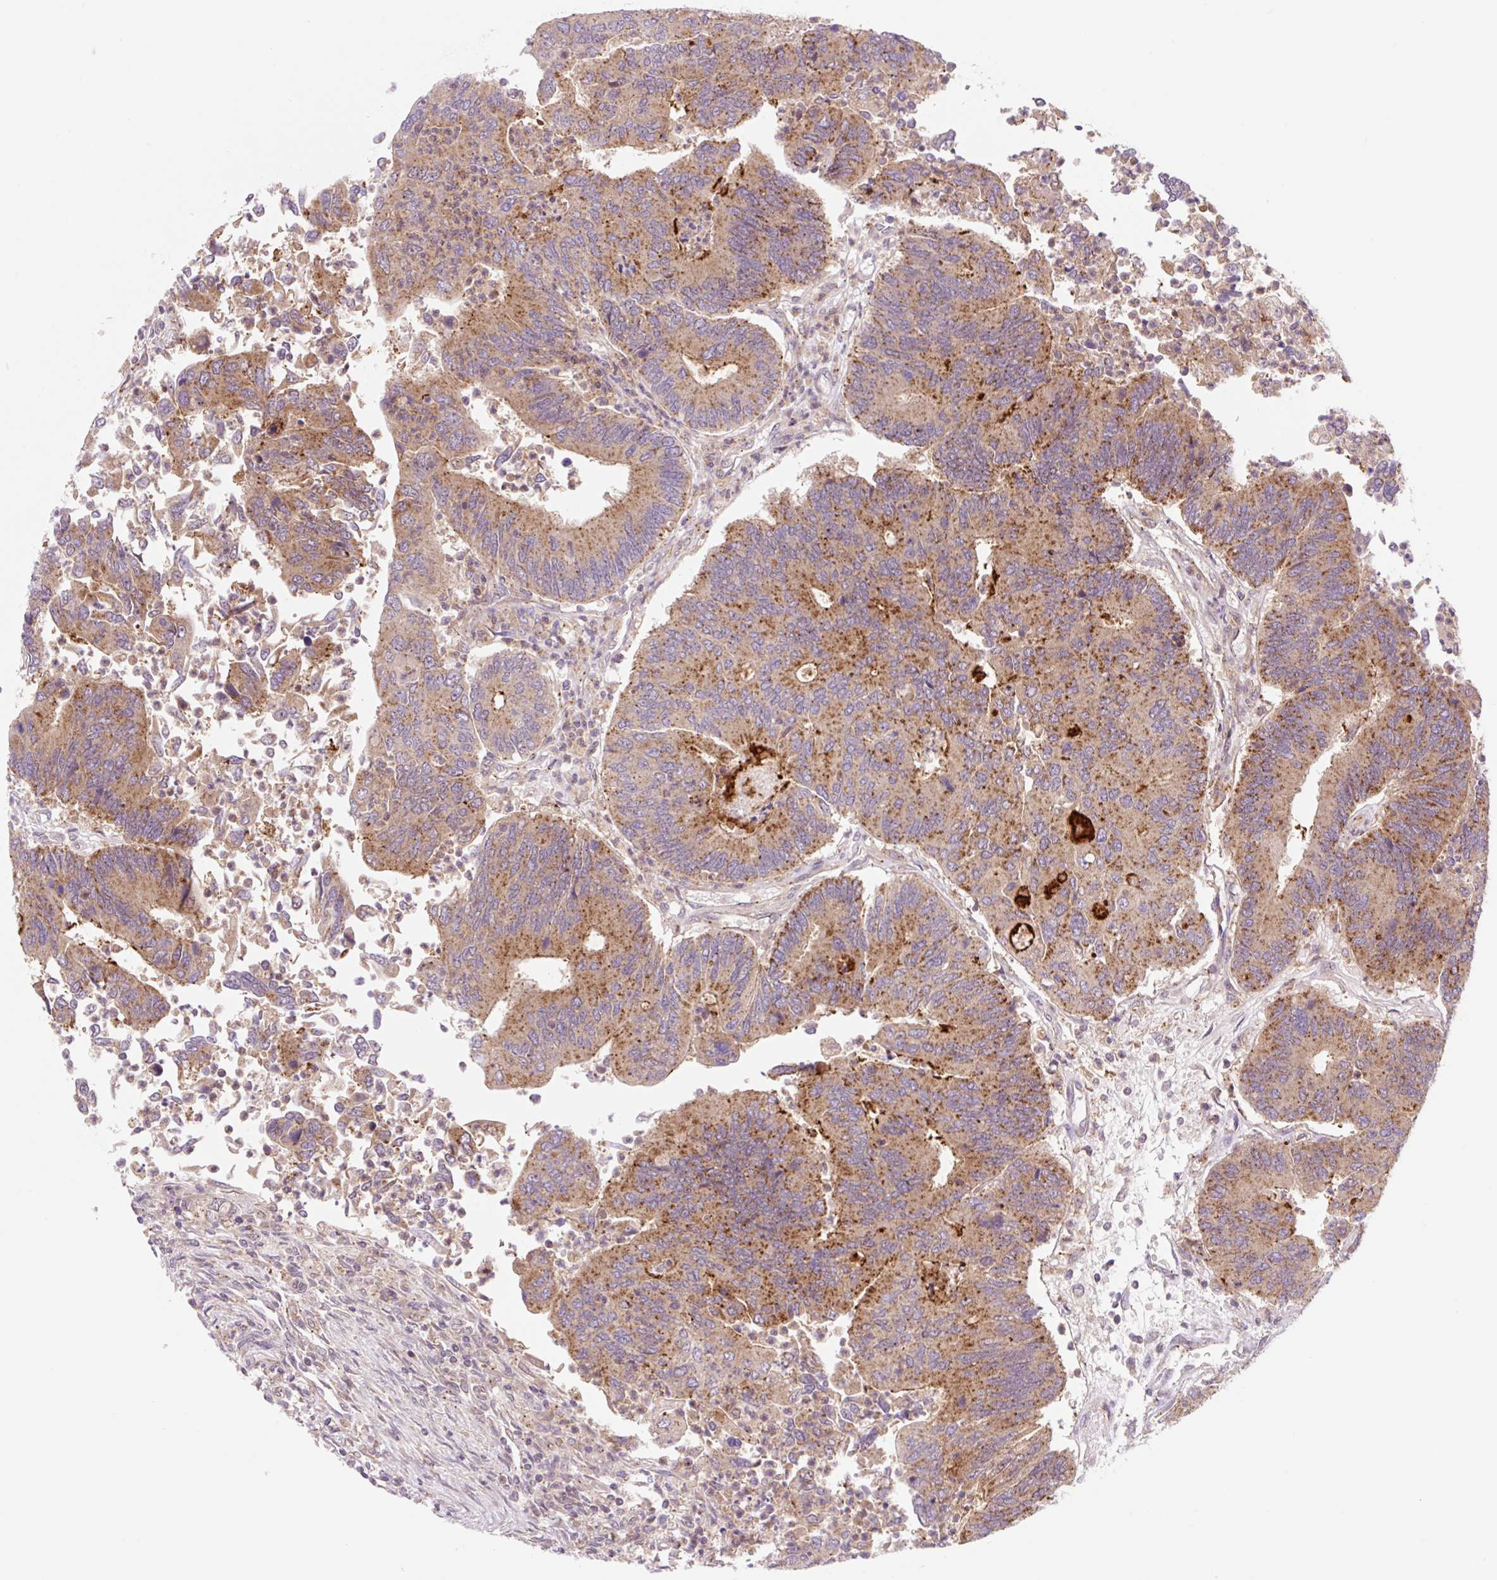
{"staining": {"intensity": "moderate", "quantity": ">75%", "location": "cytoplasmic/membranous"}, "tissue": "colorectal cancer", "cell_type": "Tumor cells", "image_type": "cancer", "snomed": [{"axis": "morphology", "description": "Adenocarcinoma, NOS"}, {"axis": "topography", "description": "Colon"}], "caption": "The photomicrograph displays a brown stain indicating the presence of a protein in the cytoplasmic/membranous of tumor cells in adenocarcinoma (colorectal).", "gene": "VPS4A", "patient": {"sex": "female", "age": 67}}